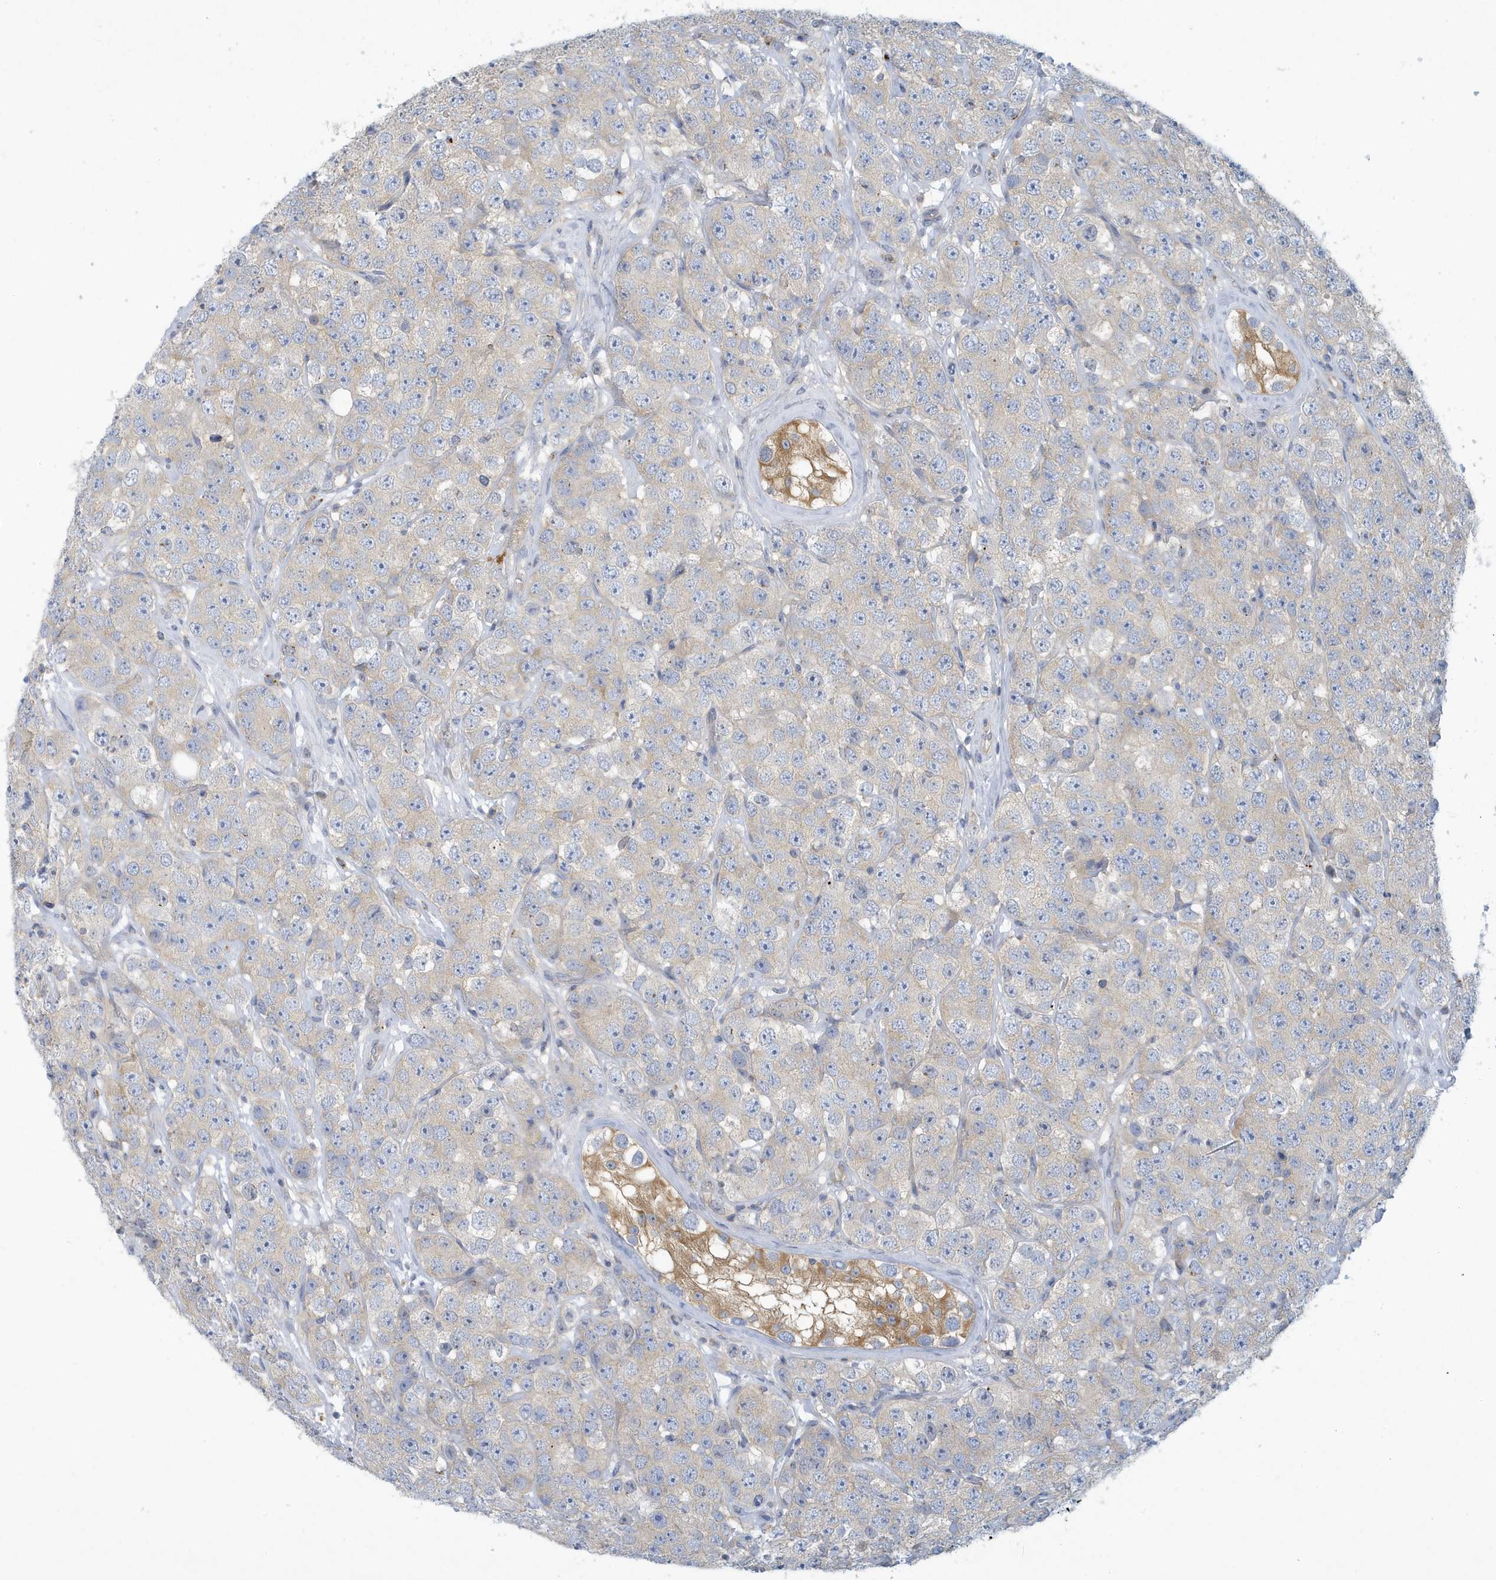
{"staining": {"intensity": "negative", "quantity": "none", "location": "none"}, "tissue": "testis cancer", "cell_type": "Tumor cells", "image_type": "cancer", "snomed": [{"axis": "morphology", "description": "Seminoma, NOS"}, {"axis": "topography", "description": "Testis"}], "caption": "Human testis cancer (seminoma) stained for a protein using immunohistochemistry reveals no expression in tumor cells.", "gene": "VTA1", "patient": {"sex": "male", "age": 28}}